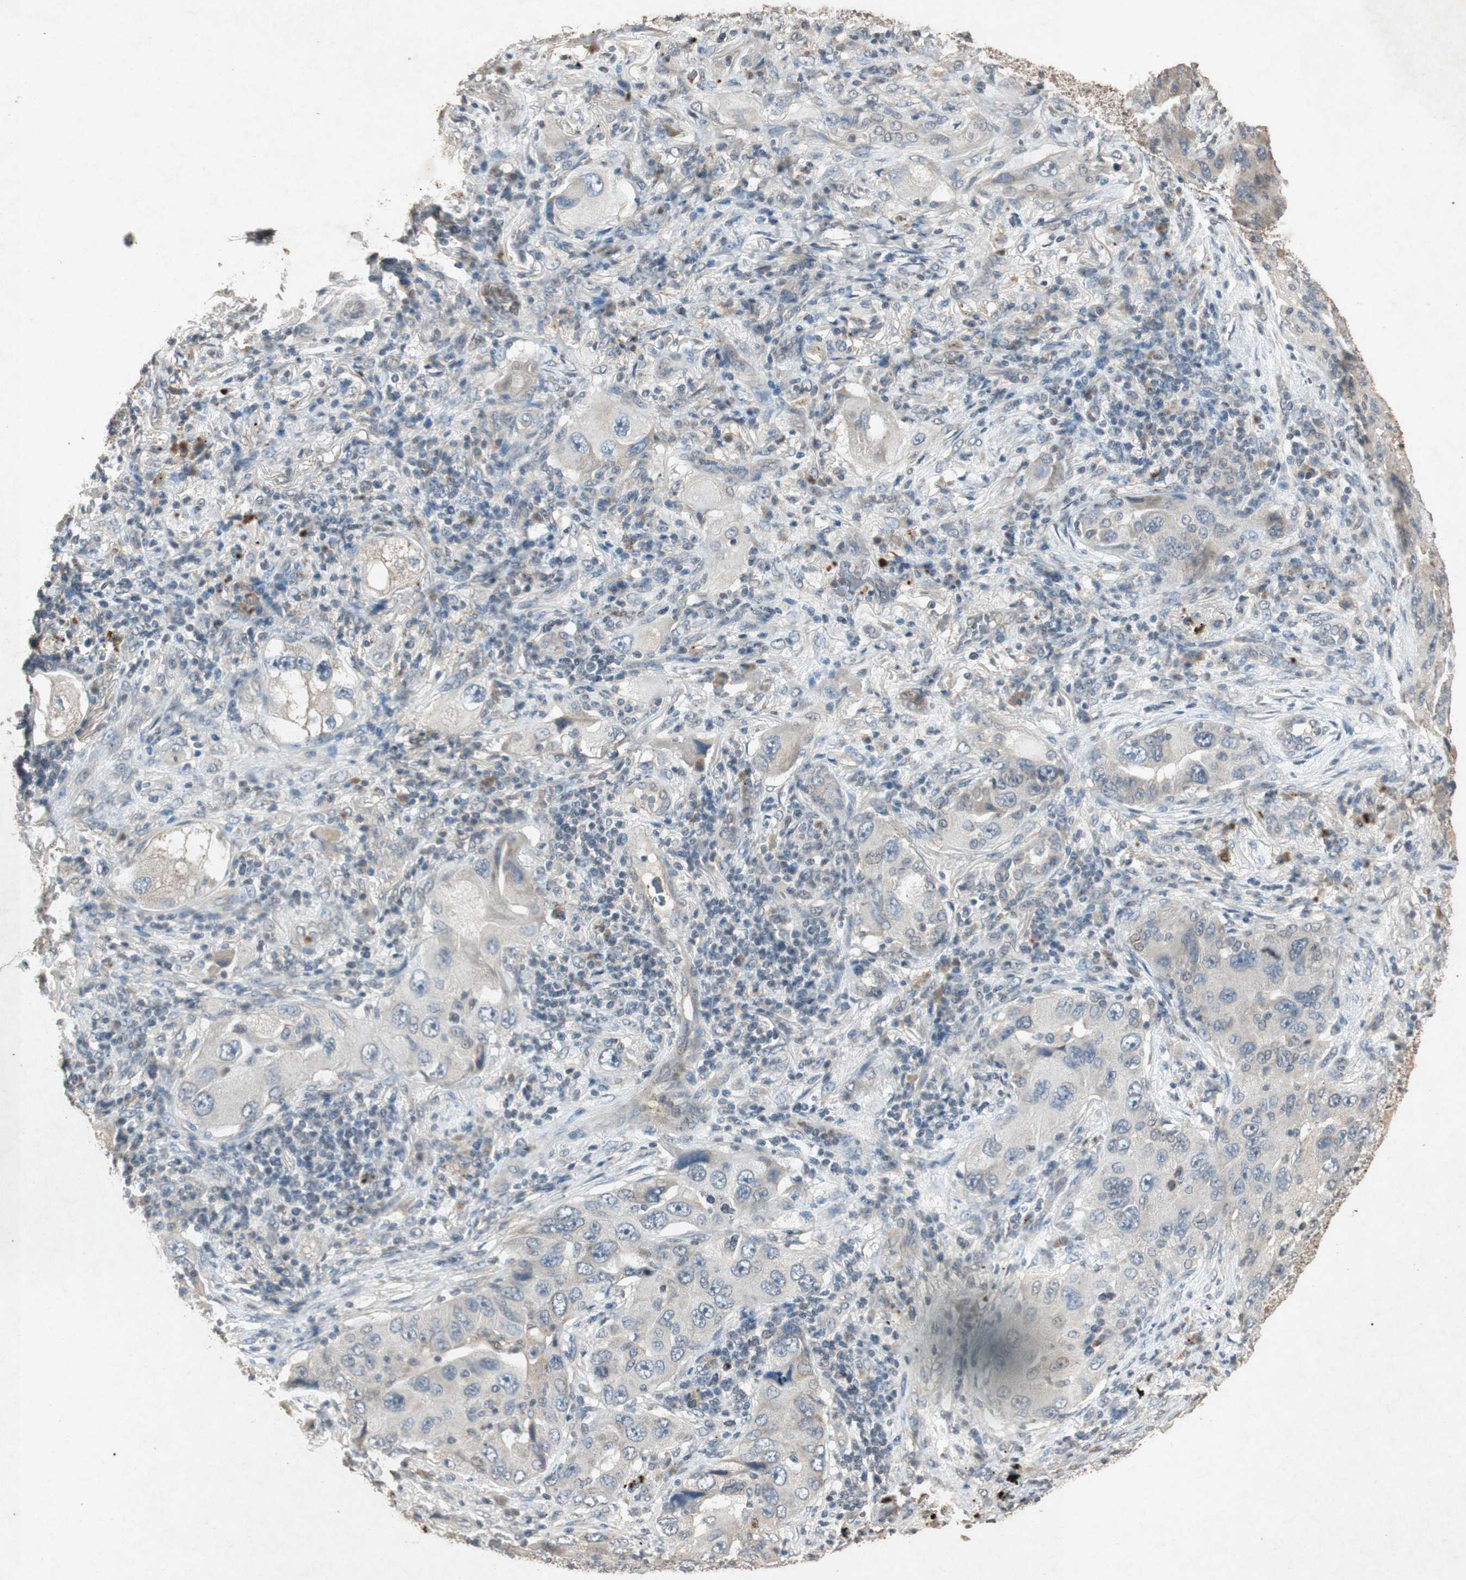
{"staining": {"intensity": "weak", "quantity": "25%-75%", "location": "cytoplasmic/membranous"}, "tissue": "lung cancer", "cell_type": "Tumor cells", "image_type": "cancer", "snomed": [{"axis": "morphology", "description": "Adenocarcinoma, NOS"}, {"axis": "topography", "description": "Lung"}], "caption": "Lung adenocarcinoma stained with DAB (3,3'-diaminobenzidine) immunohistochemistry exhibits low levels of weak cytoplasmic/membranous positivity in about 25%-75% of tumor cells. (DAB IHC with brightfield microscopy, high magnification).", "gene": "MSRB1", "patient": {"sex": "female", "age": 65}}